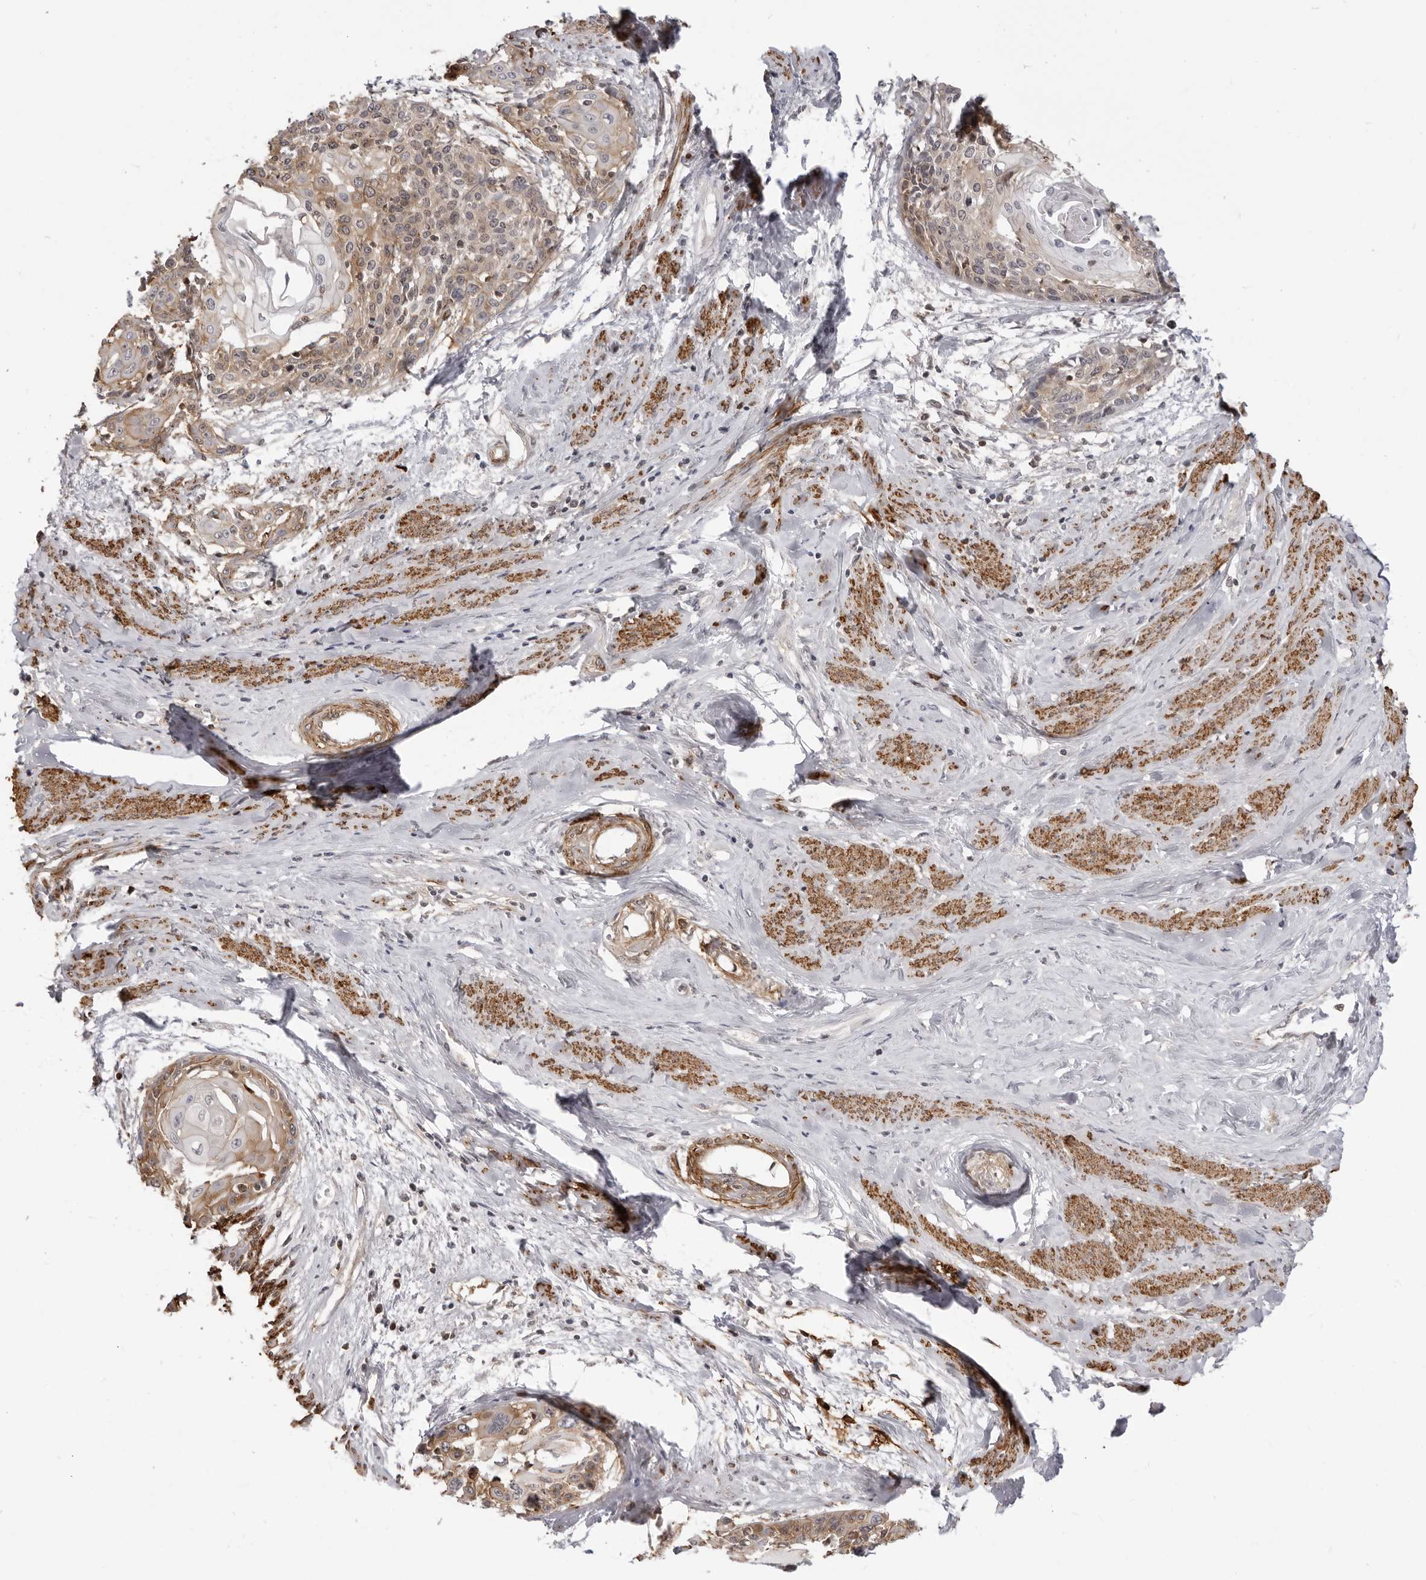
{"staining": {"intensity": "moderate", "quantity": "25%-75%", "location": "cytoplasmic/membranous"}, "tissue": "cervical cancer", "cell_type": "Tumor cells", "image_type": "cancer", "snomed": [{"axis": "morphology", "description": "Squamous cell carcinoma, NOS"}, {"axis": "topography", "description": "Cervix"}], "caption": "IHC (DAB (3,3'-diaminobenzidine)) staining of human squamous cell carcinoma (cervical) shows moderate cytoplasmic/membranous protein positivity in about 25%-75% of tumor cells.", "gene": "UNK", "patient": {"sex": "female", "age": 57}}